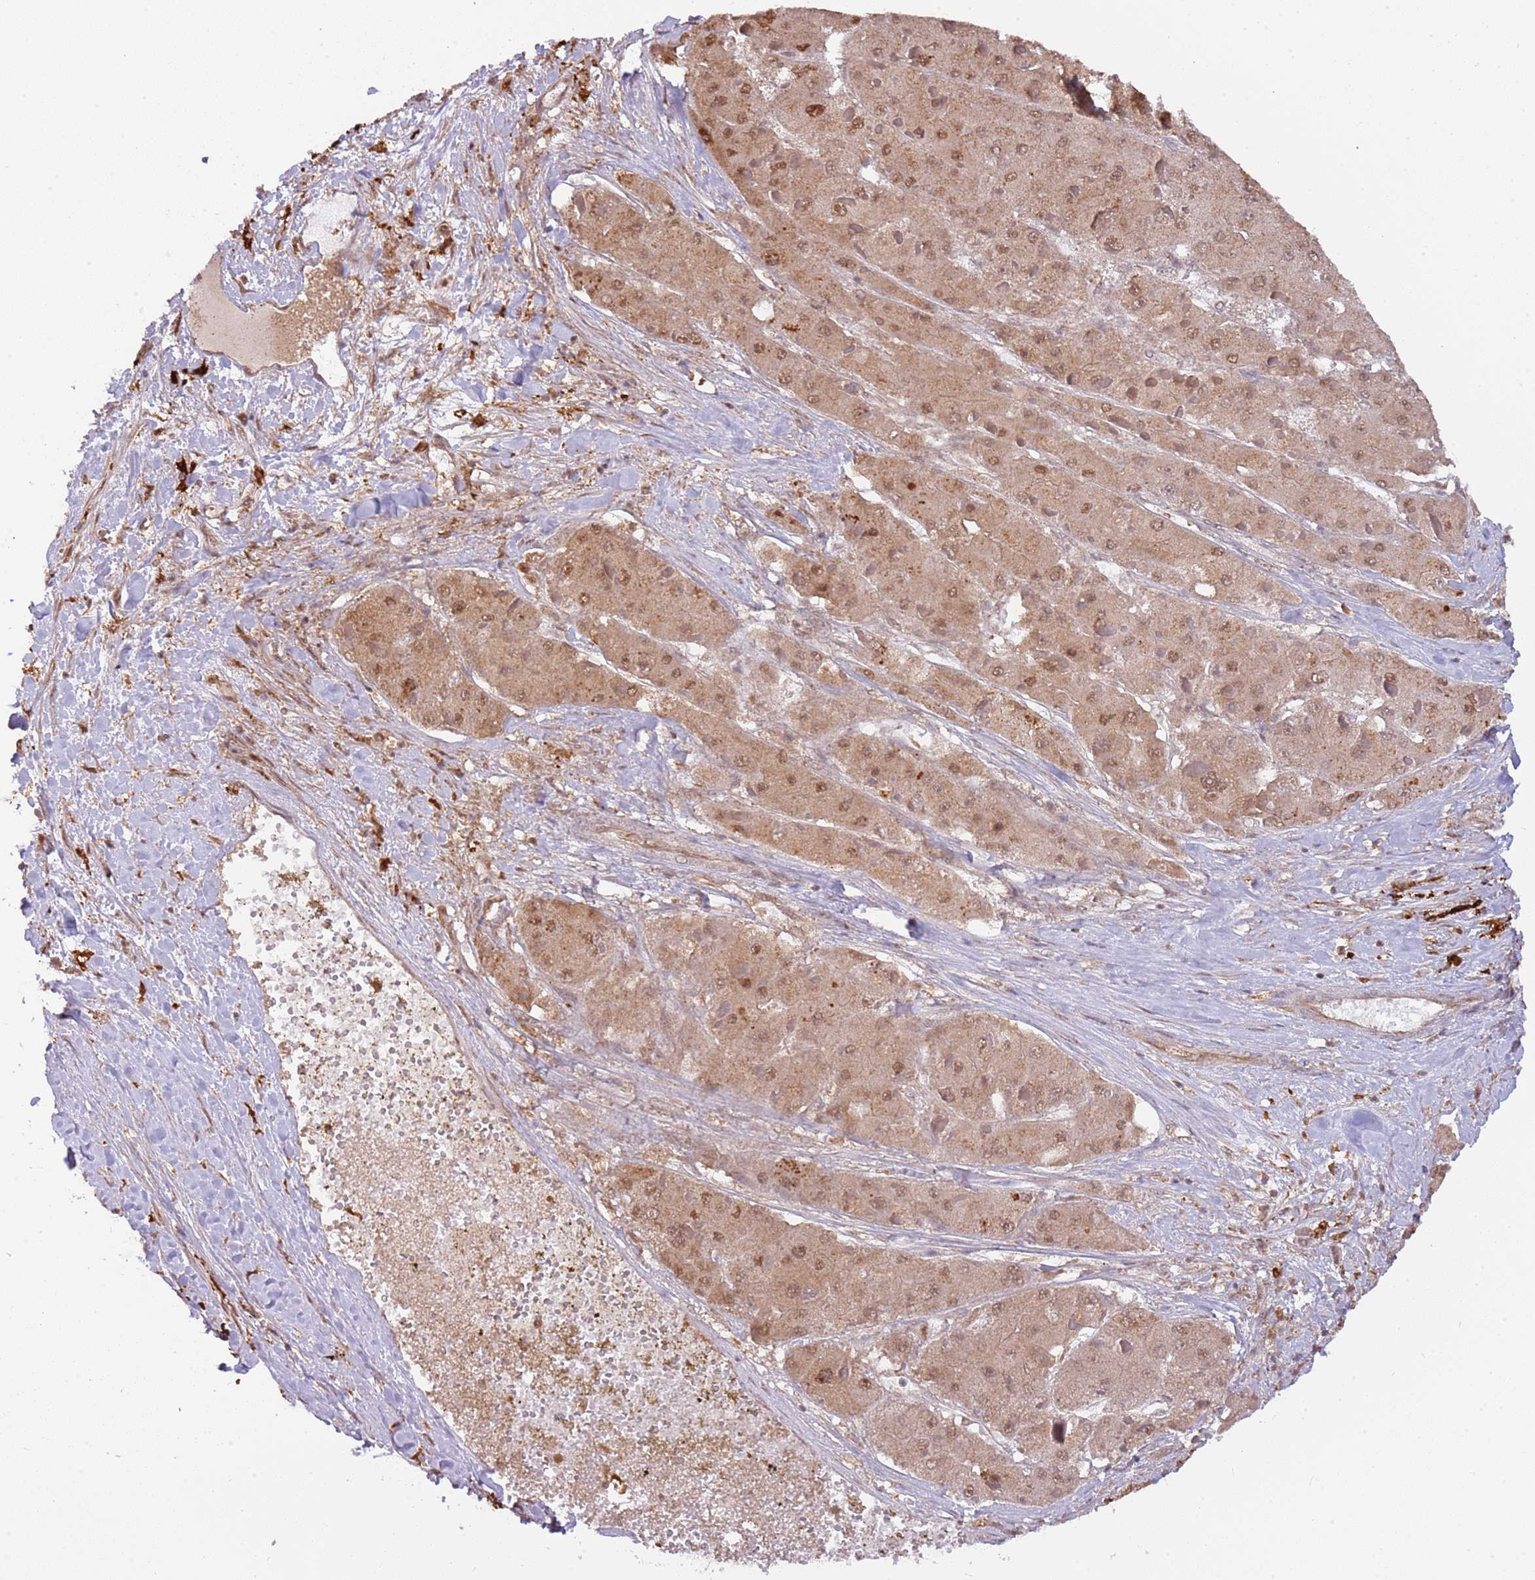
{"staining": {"intensity": "moderate", "quantity": ">75%", "location": "cytoplasmic/membranous,nuclear"}, "tissue": "liver cancer", "cell_type": "Tumor cells", "image_type": "cancer", "snomed": [{"axis": "morphology", "description": "Carcinoma, Hepatocellular, NOS"}, {"axis": "topography", "description": "Liver"}], "caption": "A medium amount of moderate cytoplasmic/membranous and nuclear positivity is appreciated in approximately >75% of tumor cells in liver cancer (hepatocellular carcinoma) tissue.", "gene": "PLSCR5", "patient": {"sex": "female", "age": 73}}